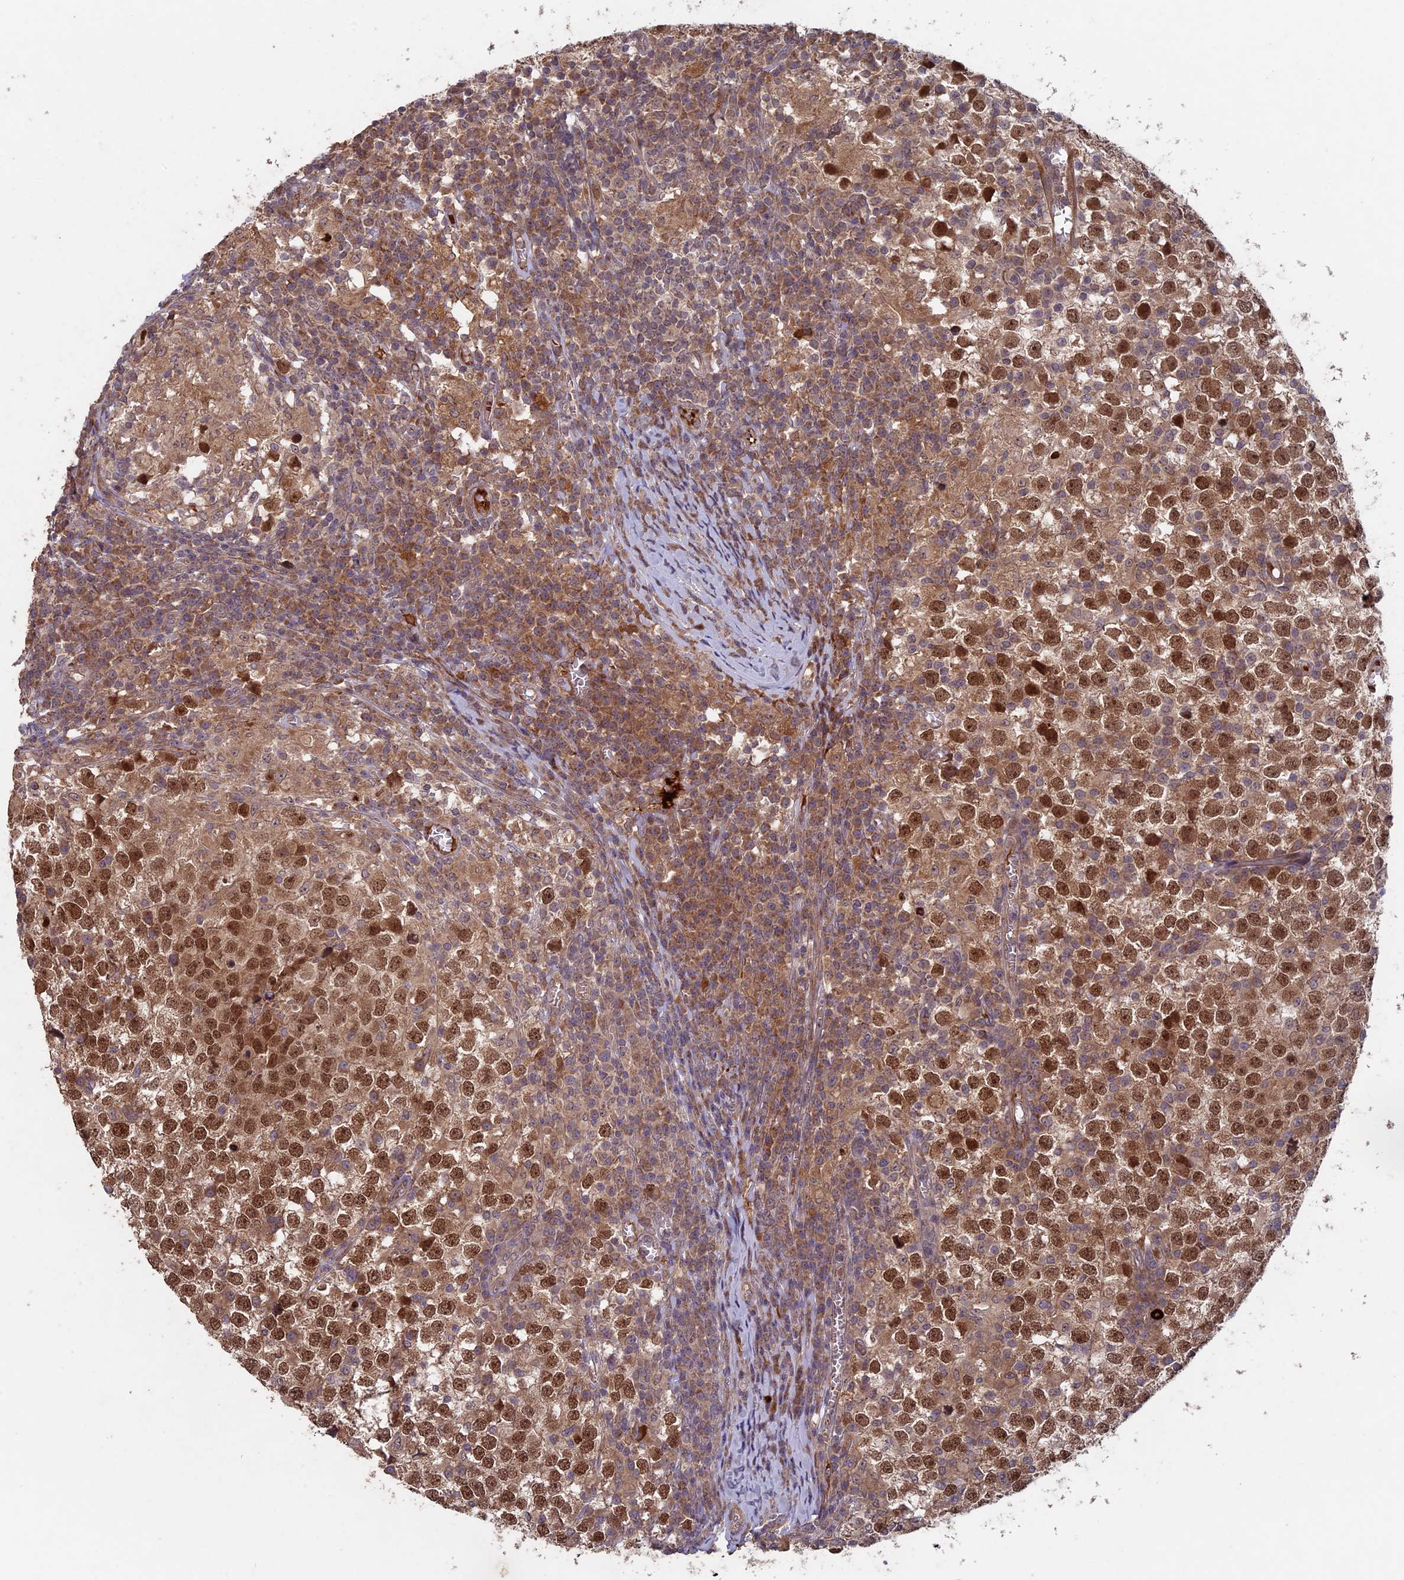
{"staining": {"intensity": "moderate", "quantity": ">75%", "location": "cytoplasmic/membranous,nuclear"}, "tissue": "testis cancer", "cell_type": "Tumor cells", "image_type": "cancer", "snomed": [{"axis": "morphology", "description": "Seminoma, NOS"}, {"axis": "topography", "description": "Testis"}], "caption": "About >75% of tumor cells in seminoma (testis) display moderate cytoplasmic/membranous and nuclear protein expression as visualized by brown immunohistochemical staining.", "gene": "RCCD1", "patient": {"sex": "male", "age": 65}}